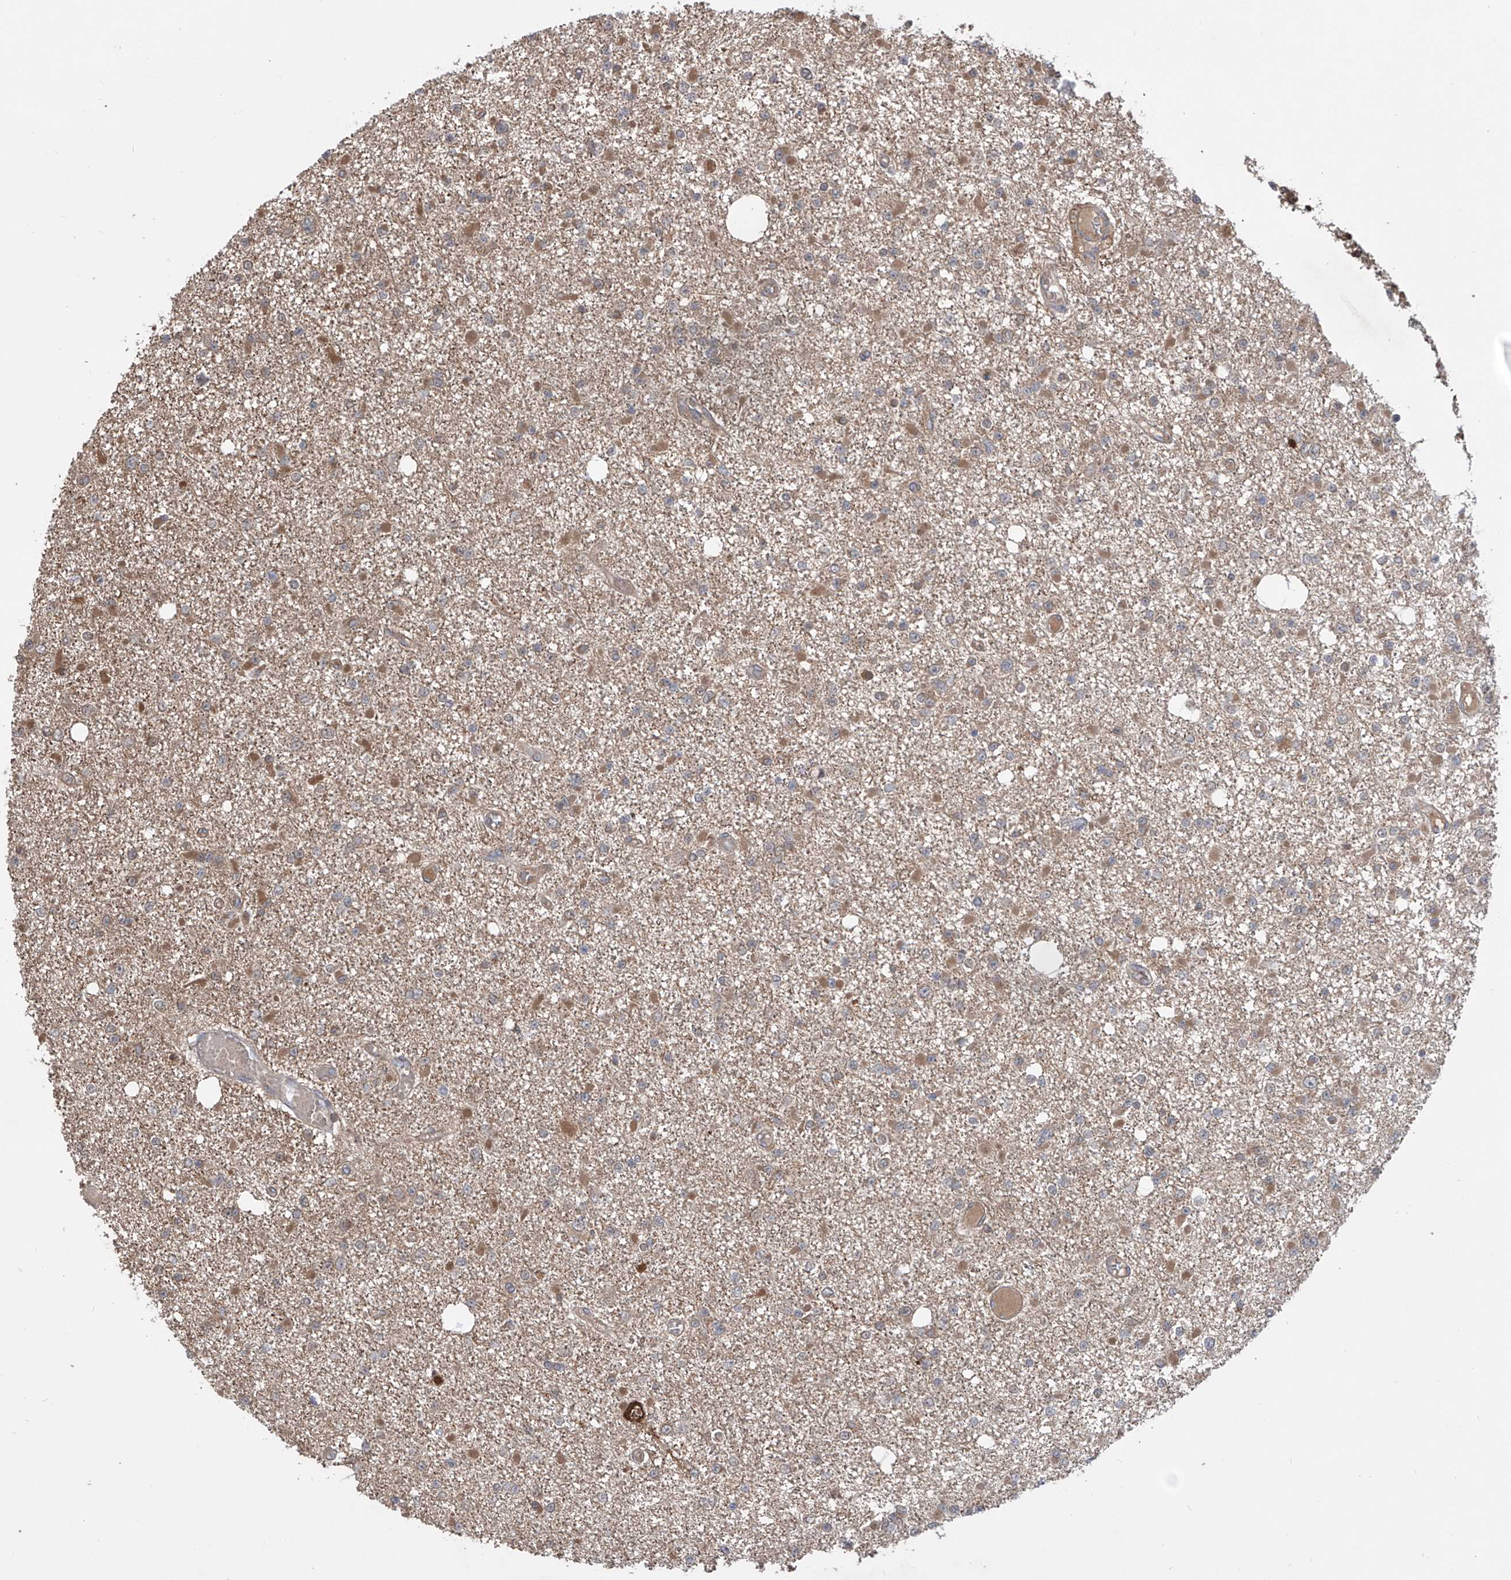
{"staining": {"intensity": "weak", "quantity": "<25%", "location": "cytoplasmic/membranous,nuclear"}, "tissue": "glioma", "cell_type": "Tumor cells", "image_type": "cancer", "snomed": [{"axis": "morphology", "description": "Glioma, malignant, Low grade"}, {"axis": "topography", "description": "Brain"}], "caption": "Immunohistochemical staining of human glioma shows no significant positivity in tumor cells.", "gene": "HOXC8", "patient": {"sex": "female", "age": 22}}